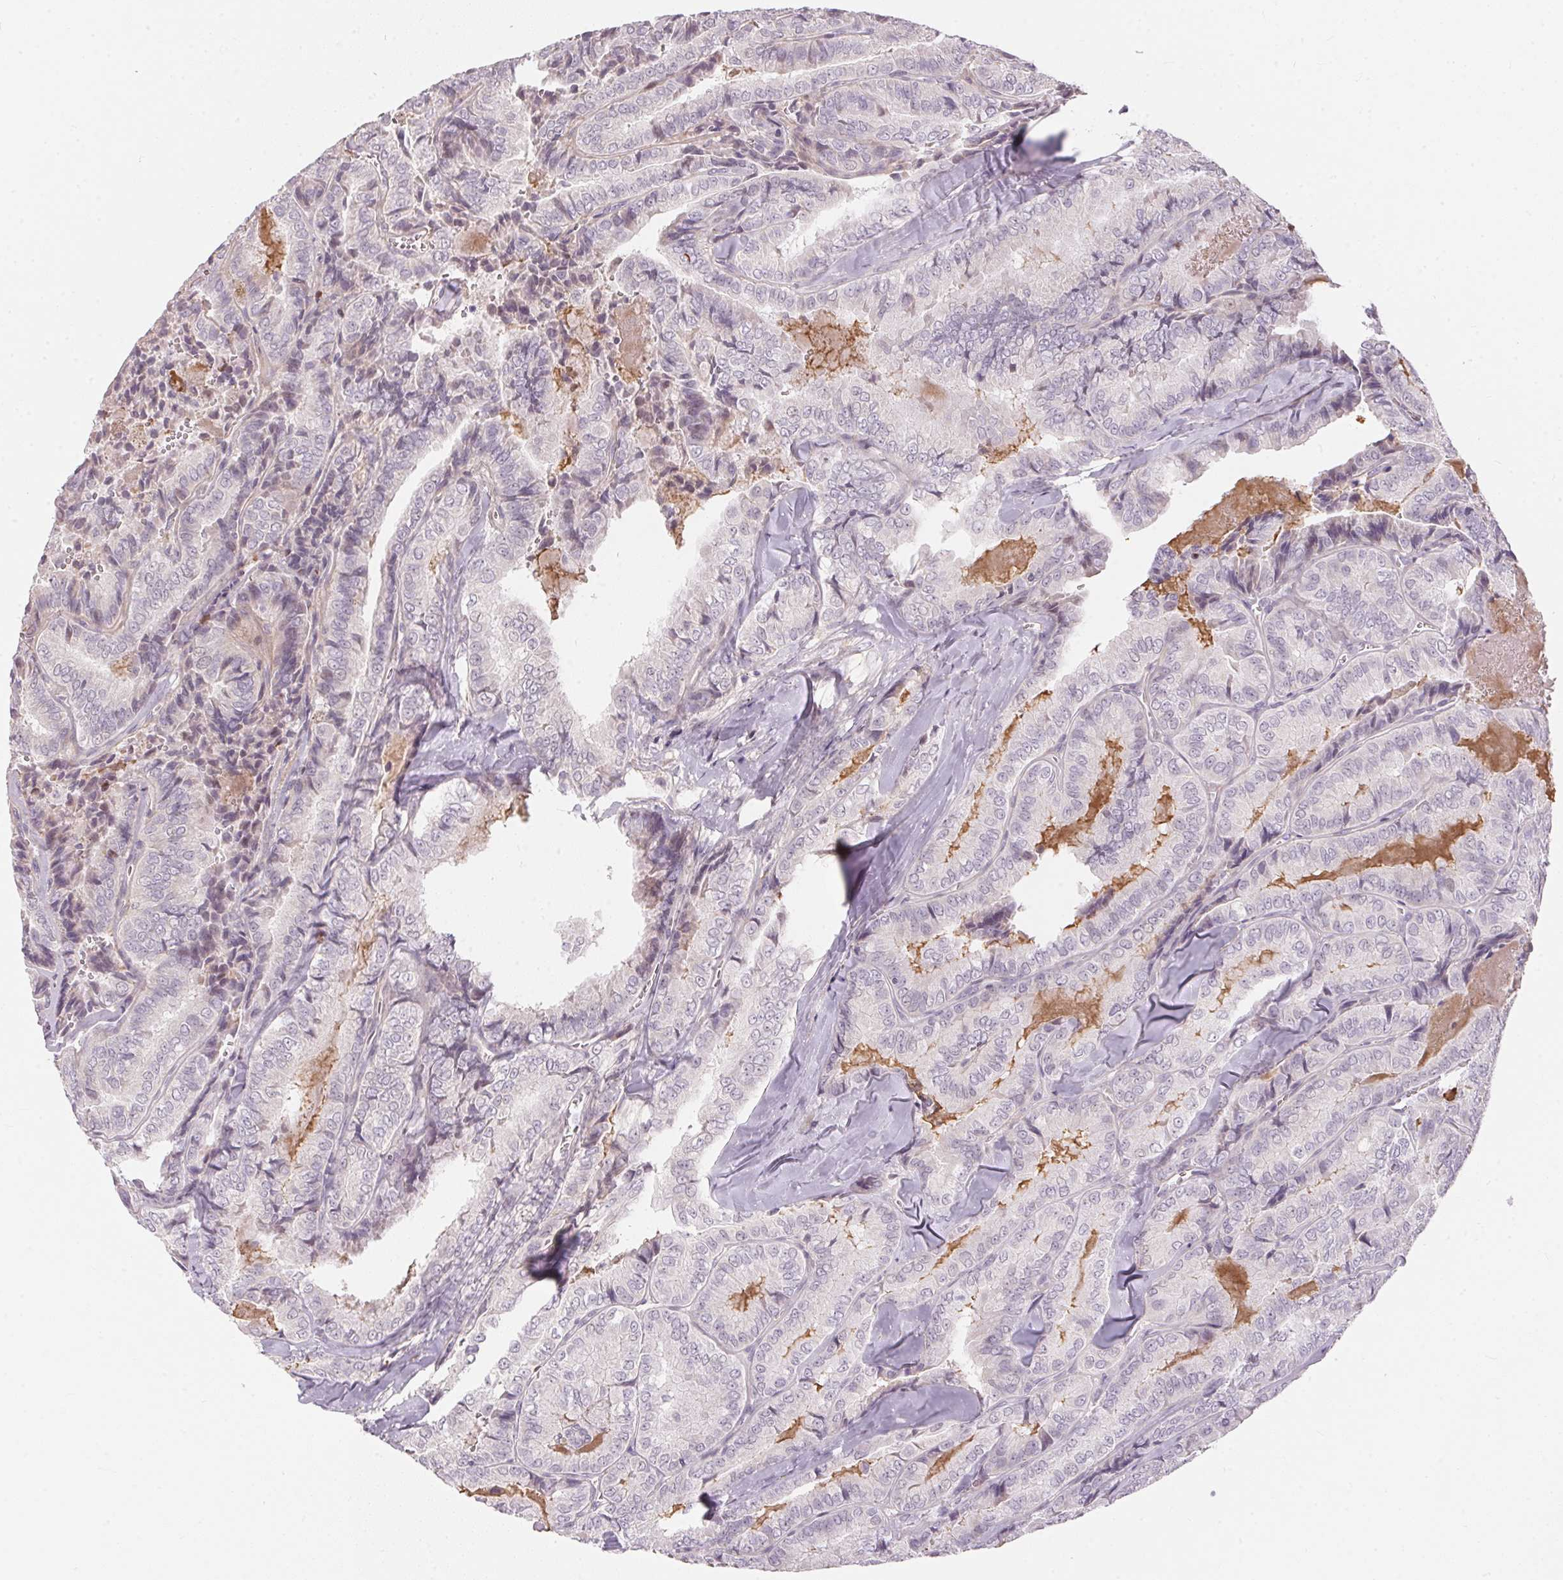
{"staining": {"intensity": "negative", "quantity": "none", "location": "none"}, "tissue": "thyroid cancer", "cell_type": "Tumor cells", "image_type": "cancer", "snomed": [{"axis": "morphology", "description": "Papillary adenocarcinoma, NOS"}, {"axis": "topography", "description": "Thyroid gland"}], "caption": "A high-resolution histopathology image shows immunohistochemistry staining of papillary adenocarcinoma (thyroid), which demonstrates no significant positivity in tumor cells.", "gene": "GDAP1L1", "patient": {"sex": "female", "age": 75}}